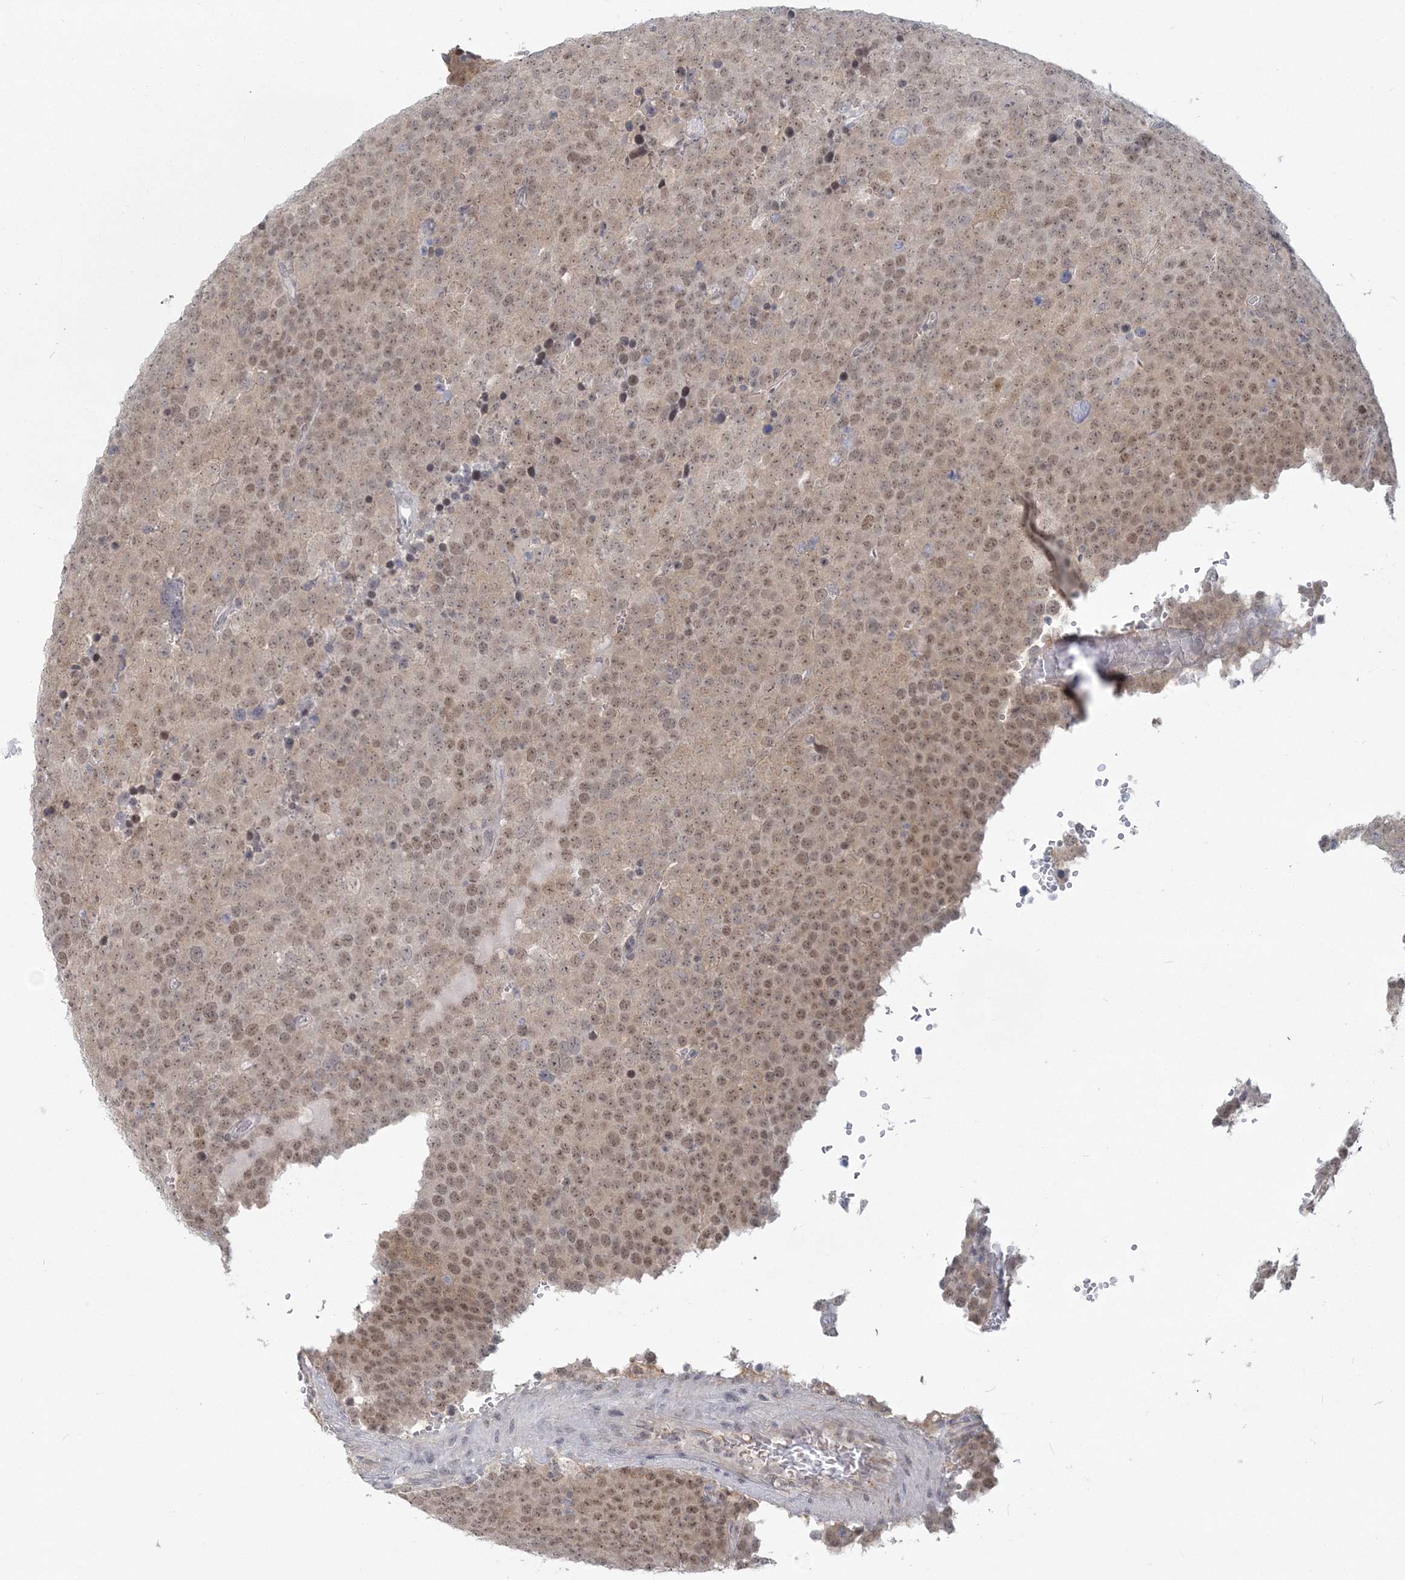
{"staining": {"intensity": "moderate", "quantity": ">75%", "location": "nuclear"}, "tissue": "testis cancer", "cell_type": "Tumor cells", "image_type": "cancer", "snomed": [{"axis": "morphology", "description": "Seminoma, NOS"}, {"axis": "topography", "description": "Testis"}], "caption": "Moderate nuclear expression for a protein is seen in approximately >75% of tumor cells of testis seminoma using immunohistochemistry.", "gene": "ANKS1A", "patient": {"sex": "male", "age": 71}}